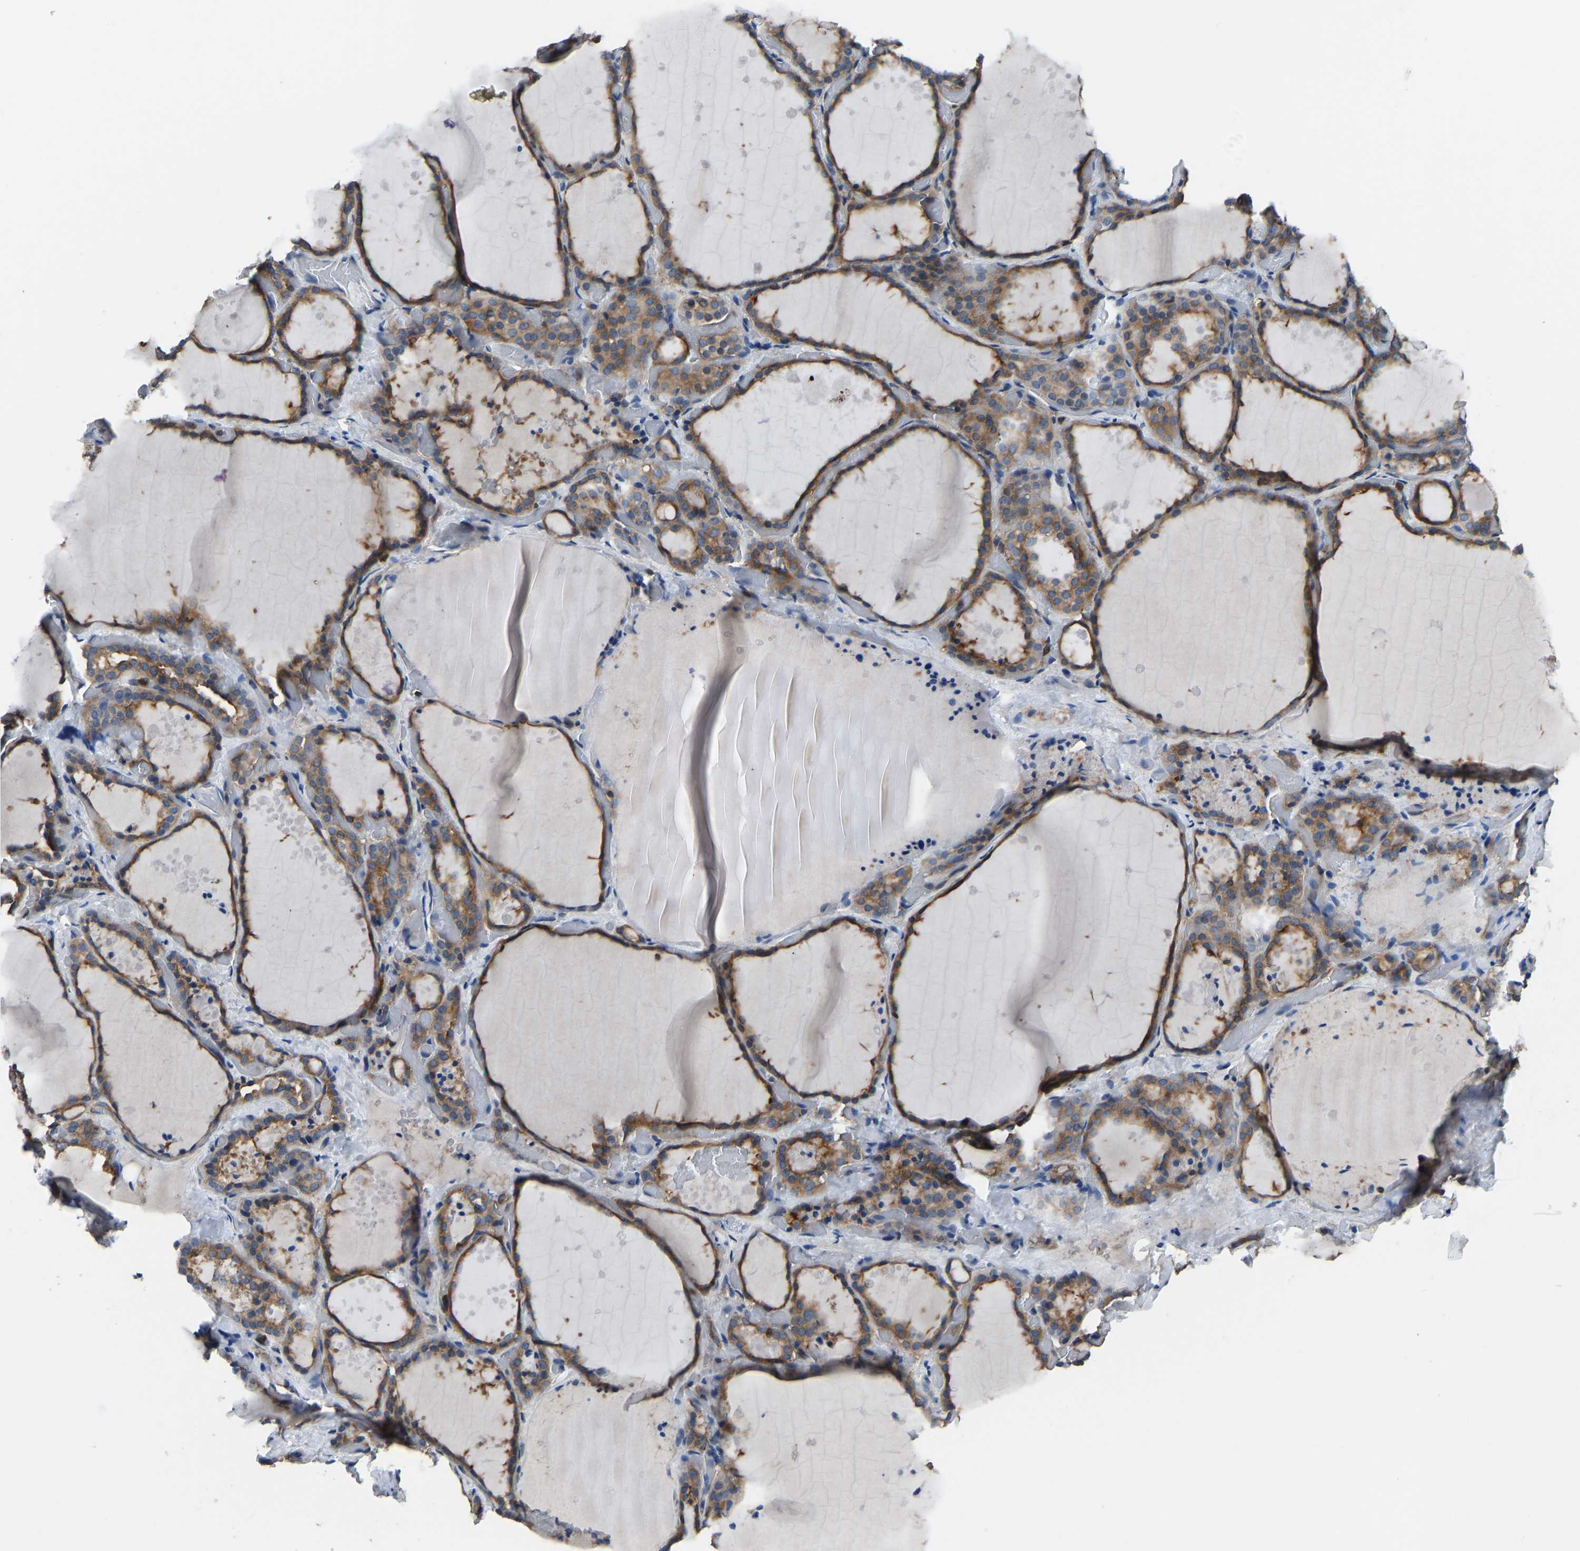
{"staining": {"intensity": "moderate", "quantity": ">75%", "location": "cytoplasmic/membranous"}, "tissue": "thyroid gland", "cell_type": "Glandular cells", "image_type": "normal", "snomed": [{"axis": "morphology", "description": "Normal tissue, NOS"}, {"axis": "topography", "description": "Thyroid gland"}], "caption": "Protein expression analysis of benign thyroid gland reveals moderate cytoplasmic/membranous expression in approximately >75% of glandular cells. (Stains: DAB in brown, nuclei in blue, Microscopy: brightfield microscopy at high magnification).", "gene": "PRKAR1A", "patient": {"sex": "female", "age": 44}}